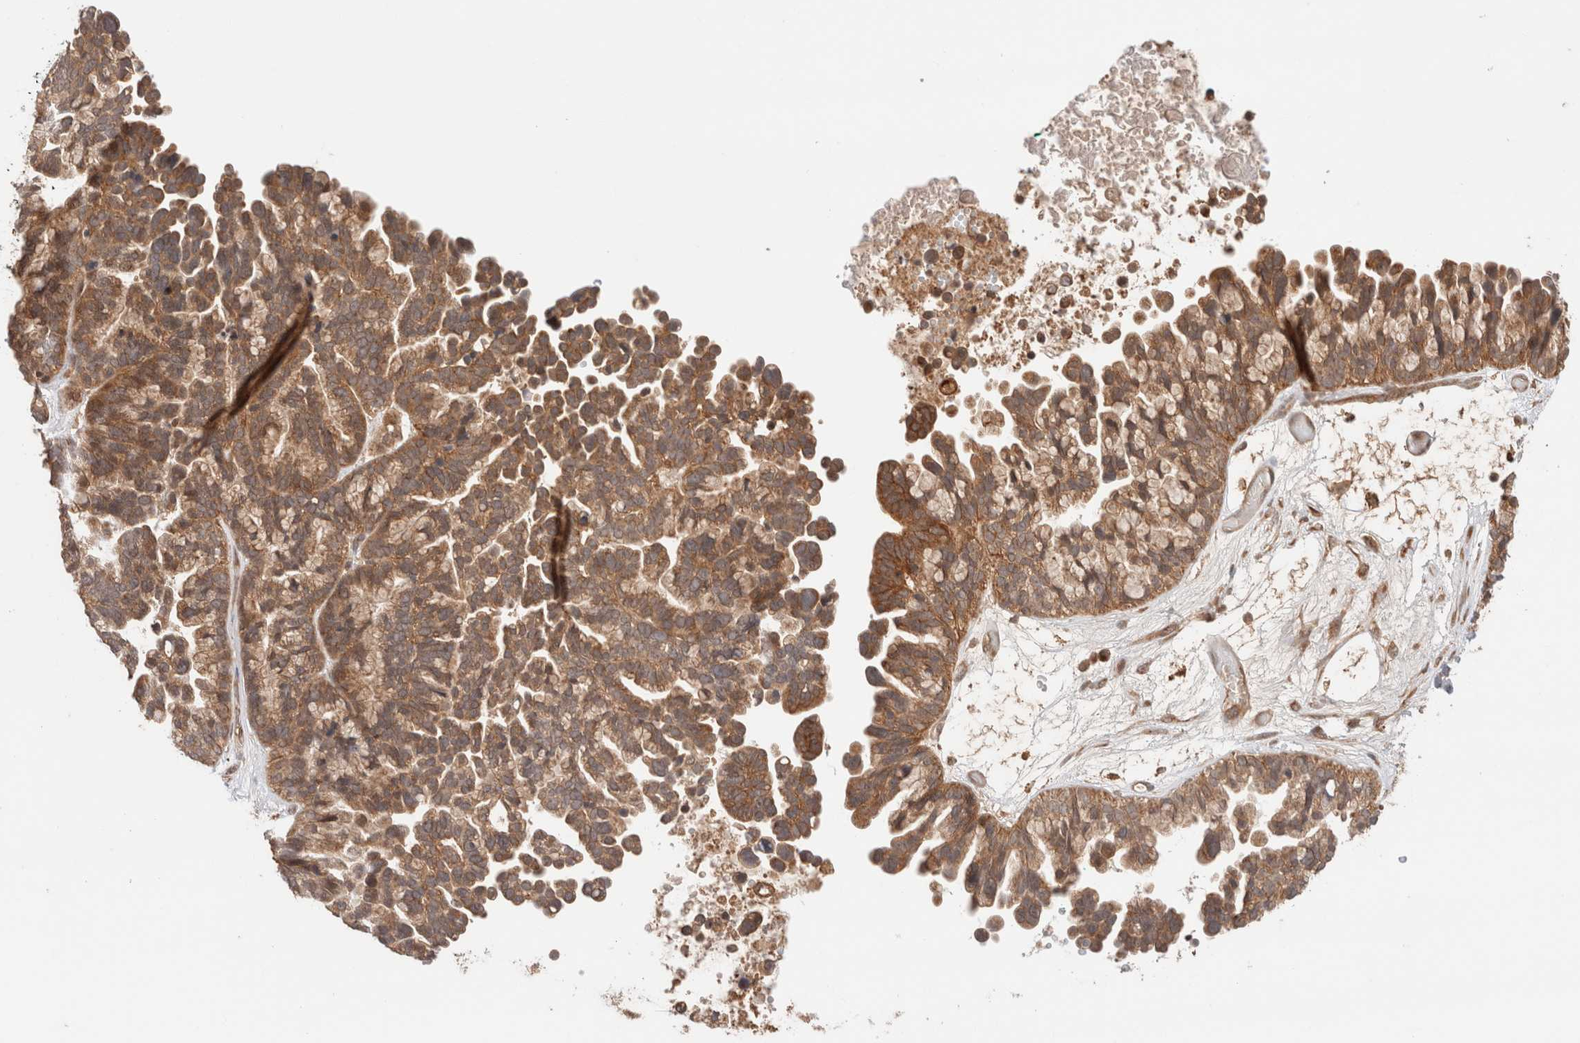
{"staining": {"intensity": "moderate", "quantity": ">75%", "location": "cytoplasmic/membranous"}, "tissue": "ovarian cancer", "cell_type": "Tumor cells", "image_type": "cancer", "snomed": [{"axis": "morphology", "description": "Cystadenocarcinoma, serous, NOS"}, {"axis": "topography", "description": "Ovary"}], "caption": "The image reveals staining of serous cystadenocarcinoma (ovarian), revealing moderate cytoplasmic/membranous protein positivity (brown color) within tumor cells. The staining was performed using DAB, with brown indicating positive protein expression. Nuclei are stained blue with hematoxylin.", "gene": "SIKE1", "patient": {"sex": "female", "age": 56}}